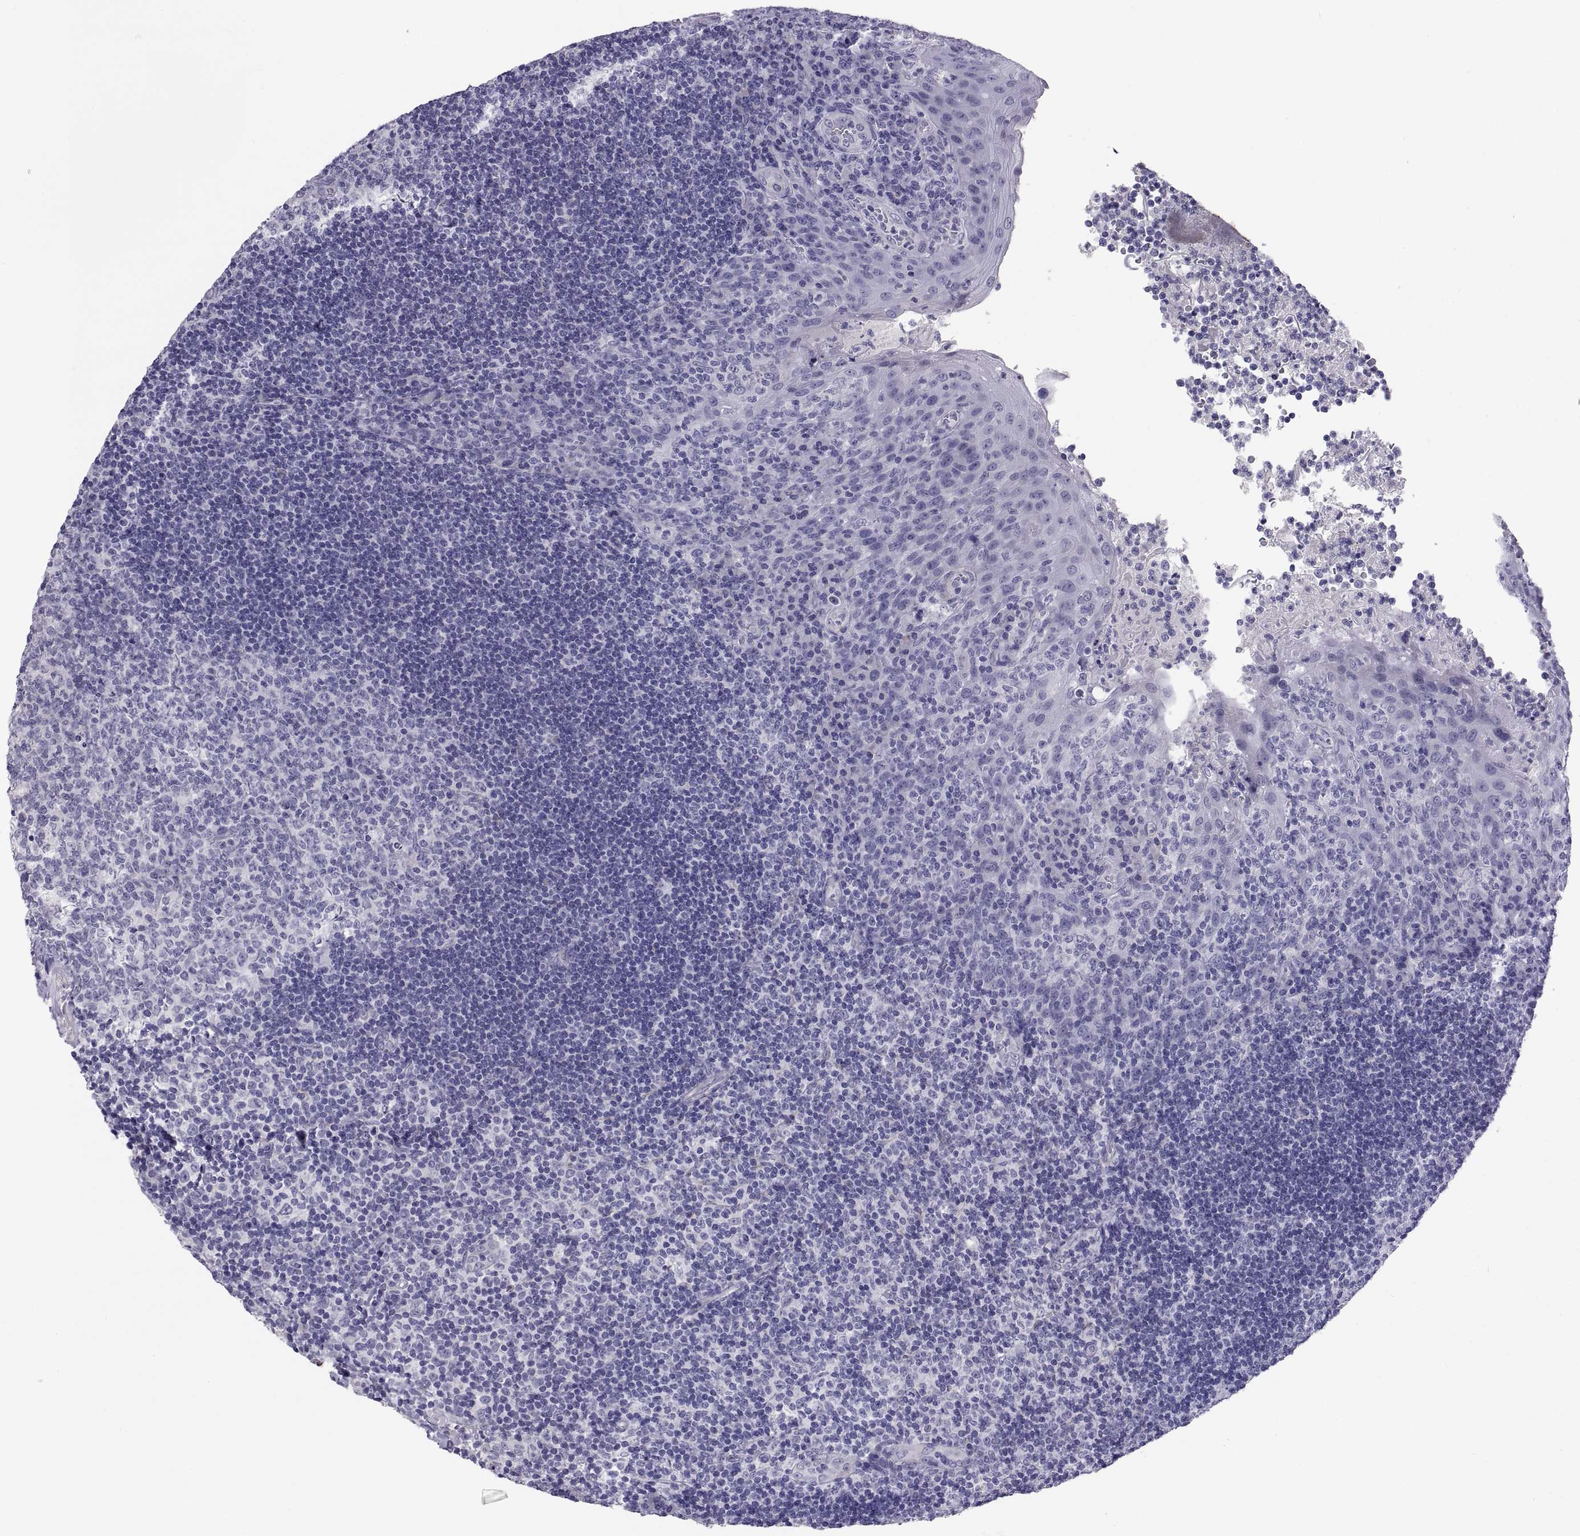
{"staining": {"intensity": "negative", "quantity": "none", "location": "none"}, "tissue": "tonsil", "cell_type": "Germinal center cells", "image_type": "normal", "snomed": [{"axis": "morphology", "description": "Normal tissue, NOS"}, {"axis": "topography", "description": "Tonsil"}], "caption": "Immunohistochemistry (IHC) image of normal human tonsil stained for a protein (brown), which reveals no expression in germinal center cells. (Immunohistochemistry, brightfield microscopy, high magnification).", "gene": "TEX13A", "patient": {"sex": "male", "age": 17}}